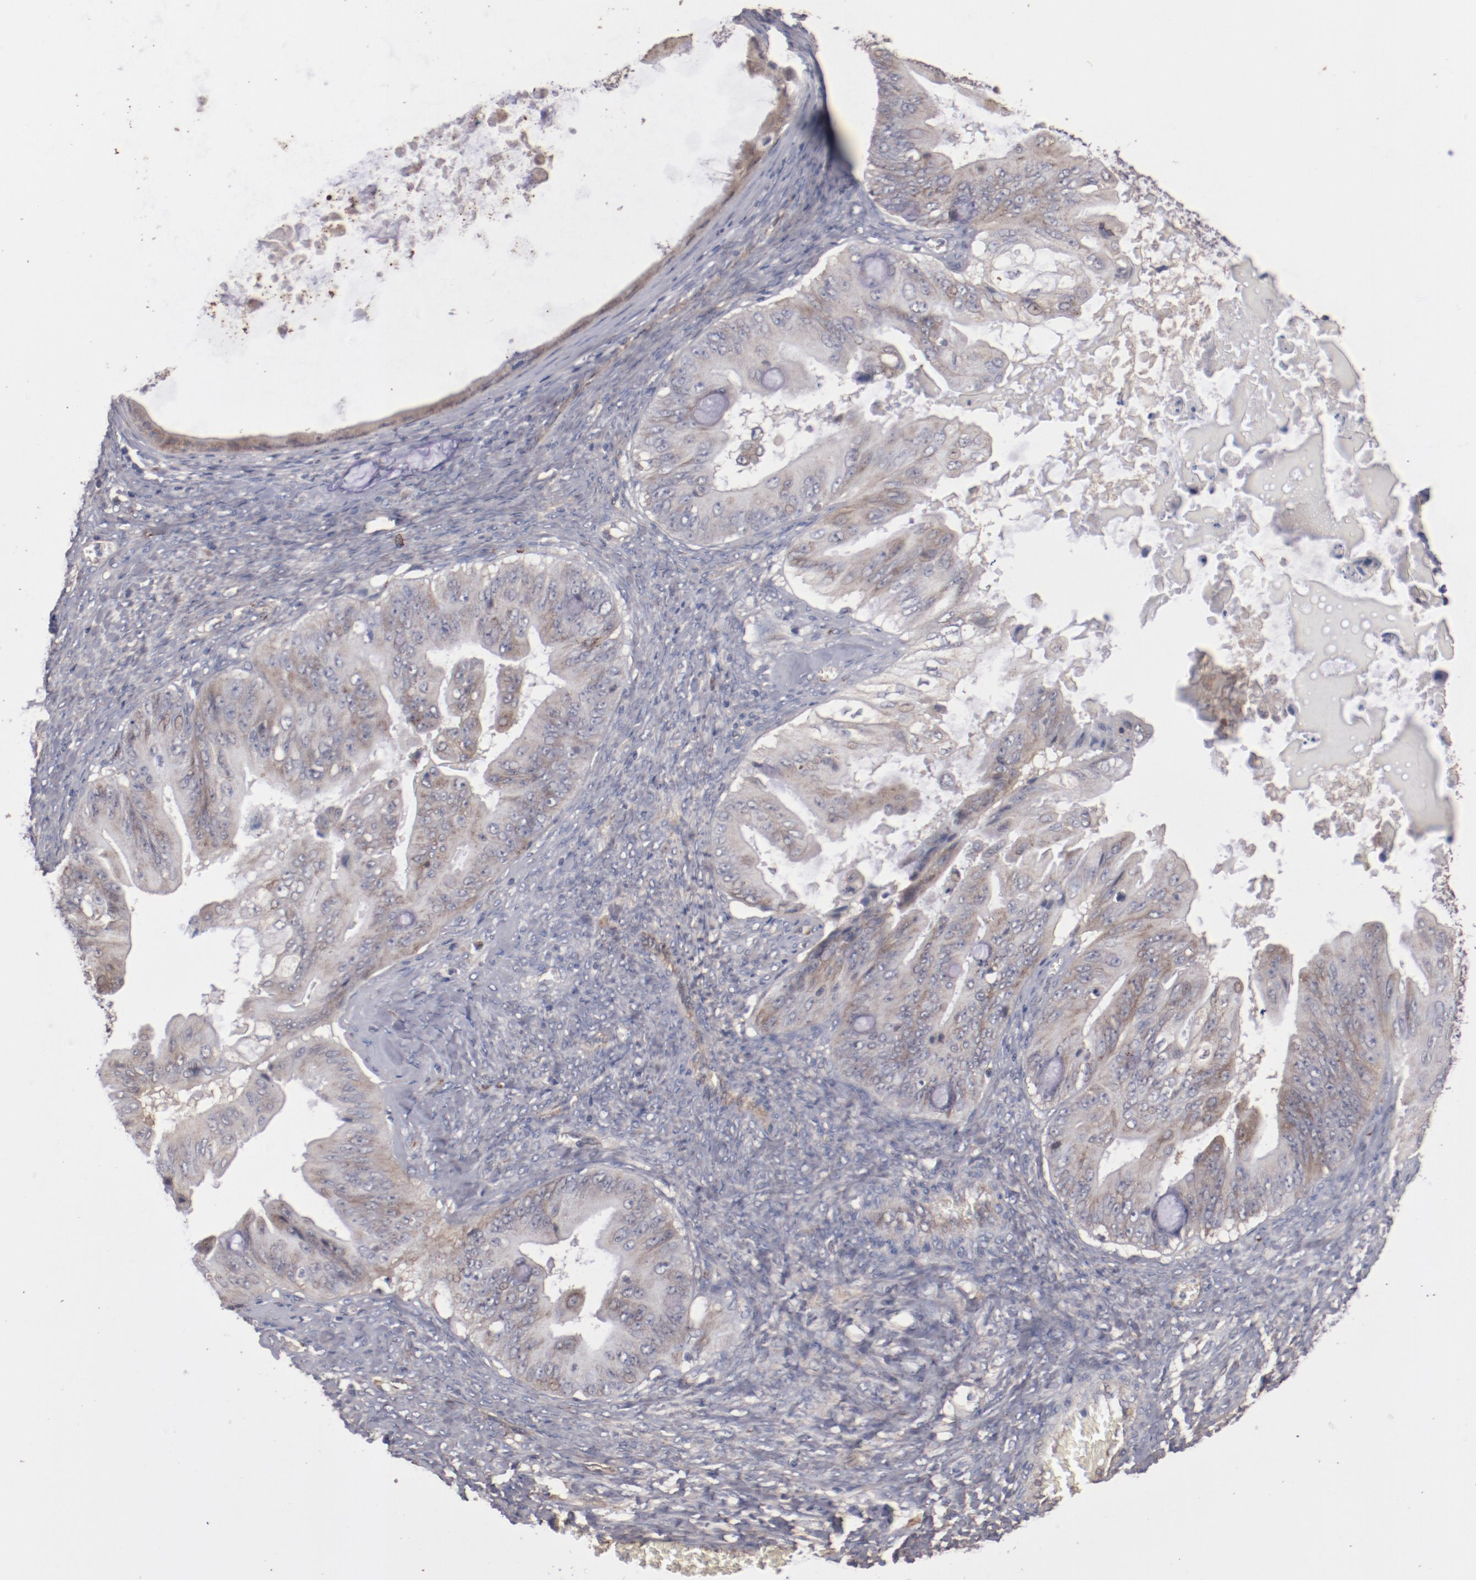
{"staining": {"intensity": "moderate", "quantity": ">75%", "location": "cytoplasmic/membranous"}, "tissue": "ovarian cancer", "cell_type": "Tumor cells", "image_type": "cancer", "snomed": [{"axis": "morphology", "description": "Cystadenocarcinoma, mucinous, NOS"}, {"axis": "topography", "description": "Ovary"}], "caption": "Mucinous cystadenocarcinoma (ovarian) stained with DAB IHC demonstrates medium levels of moderate cytoplasmic/membranous staining in about >75% of tumor cells.", "gene": "DIPK2B", "patient": {"sex": "female", "age": 37}}